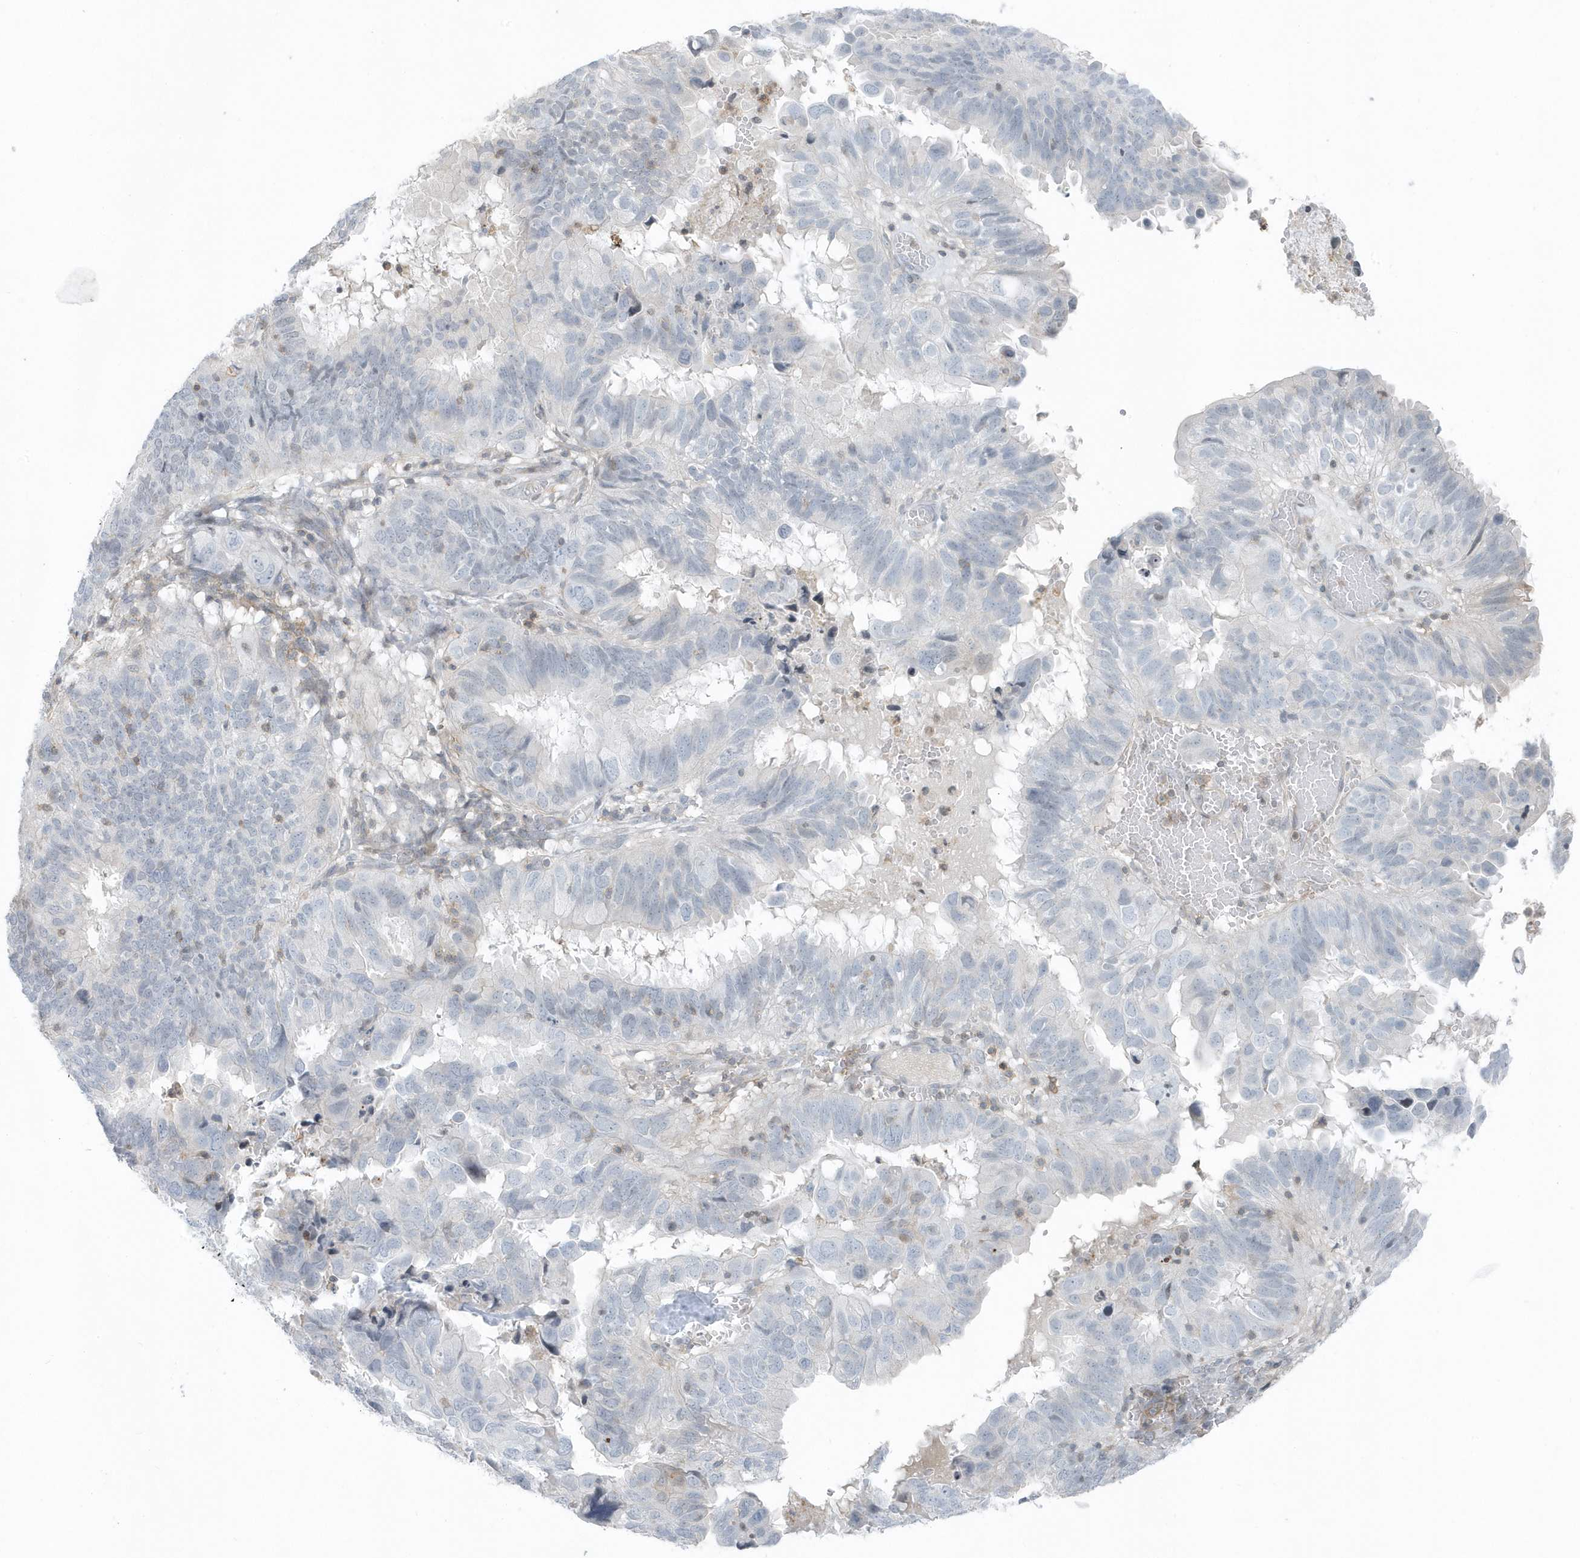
{"staining": {"intensity": "negative", "quantity": "none", "location": "none"}, "tissue": "endometrial cancer", "cell_type": "Tumor cells", "image_type": "cancer", "snomed": [{"axis": "morphology", "description": "Adenocarcinoma, NOS"}, {"axis": "topography", "description": "Uterus"}], "caption": "Tumor cells are negative for protein expression in human adenocarcinoma (endometrial).", "gene": "CACNB2", "patient": {"sex": "female", "age": 77}}